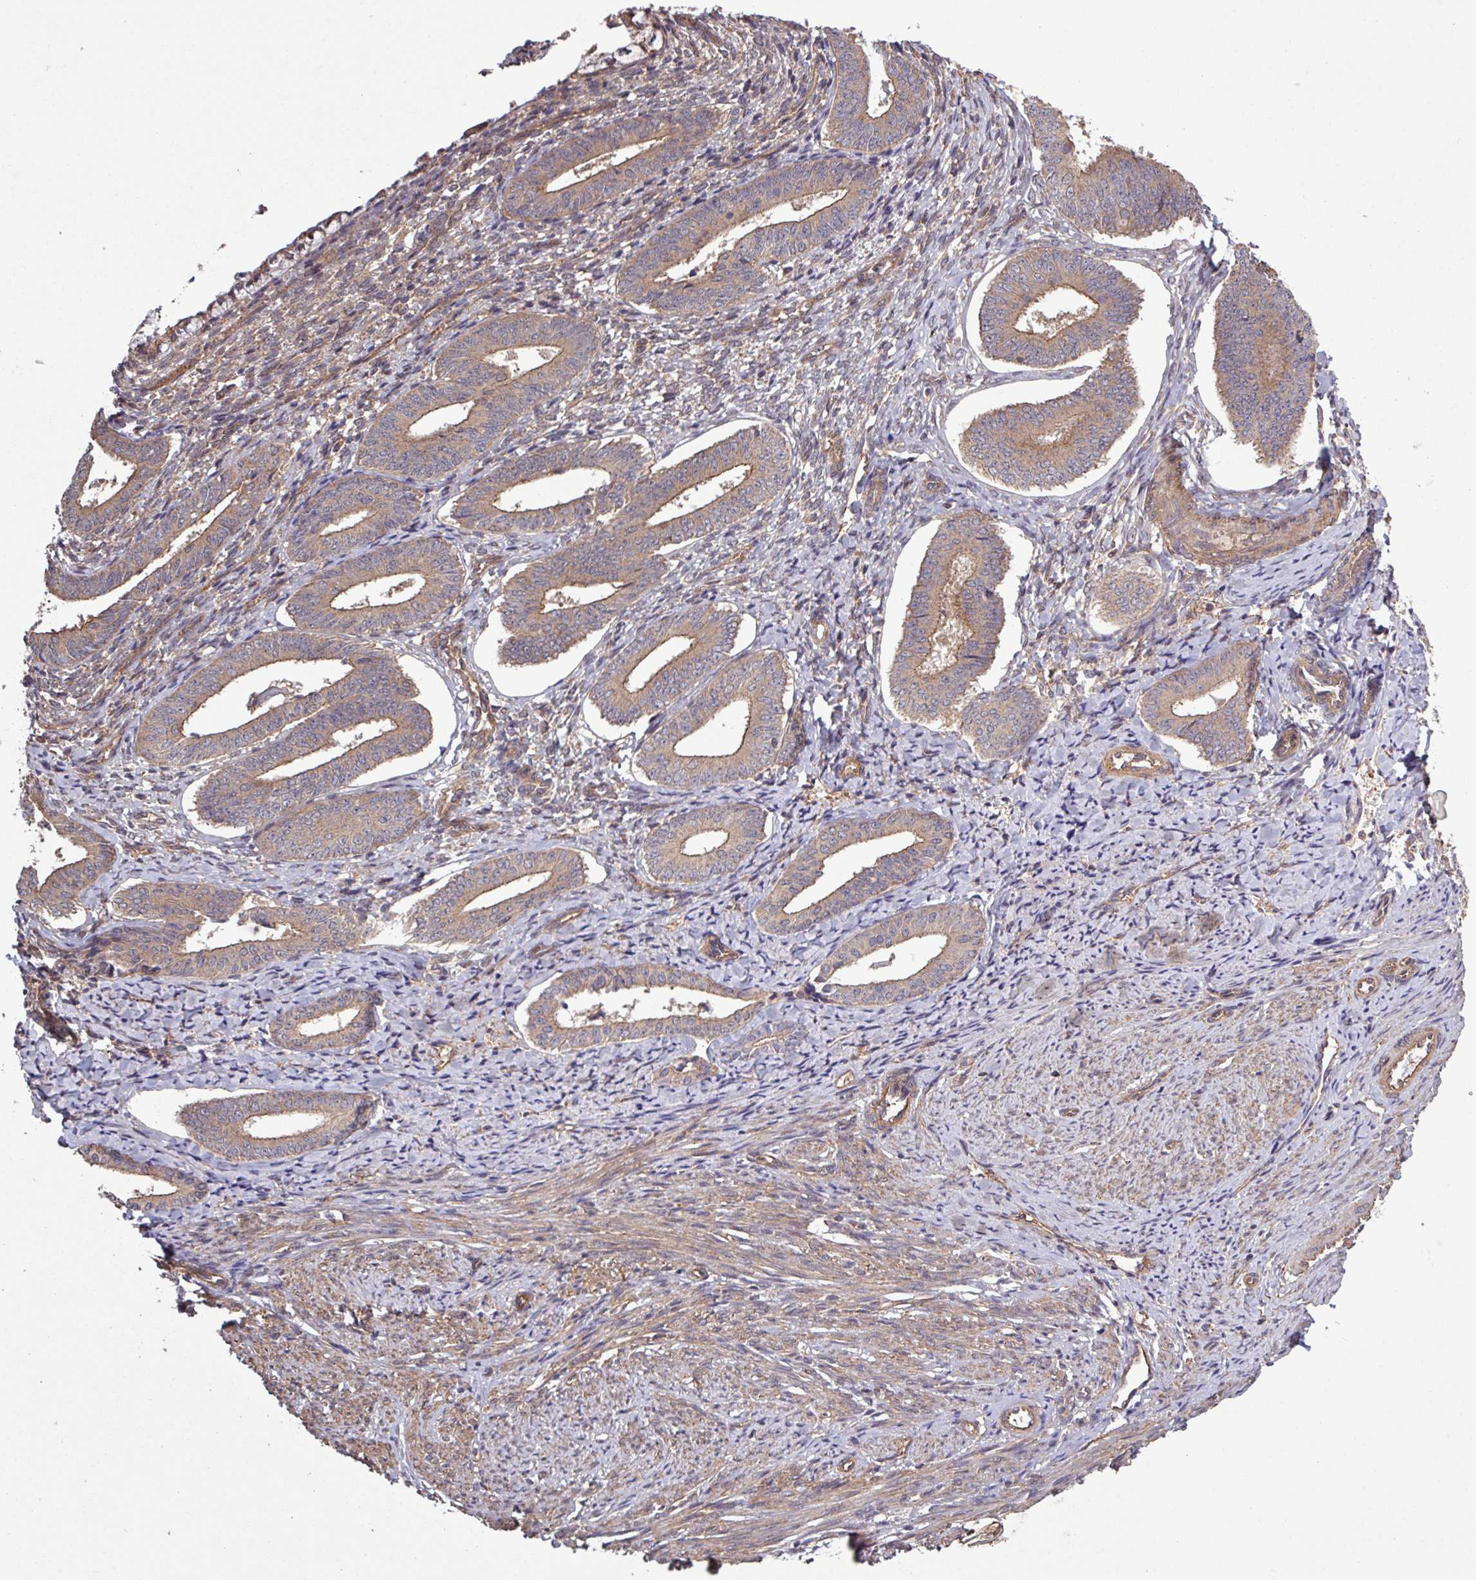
{"staining": {"intensity": "moderate", "quantity": ">75%", "location": "cytoplasmic/membranous"}, "tissue": "cervical cancer", "cell_type": "Tumor cells", "image_type": "cancer", "snomed": [{"axis": "morphology", "description": "Squamous cell carcinoma, NOS"}, {"axis": "topography", "description": "Cervix"}], "caption": "Immunohistochemistry (DAB) staining of squamous cell carcinoma (cervical) demonstrates moderate cytoplasmic/membranous protein staining in about >75% of tumor cells.", "gene": "TRABD2A", "patient": {"sex": "female", "age": 59}}